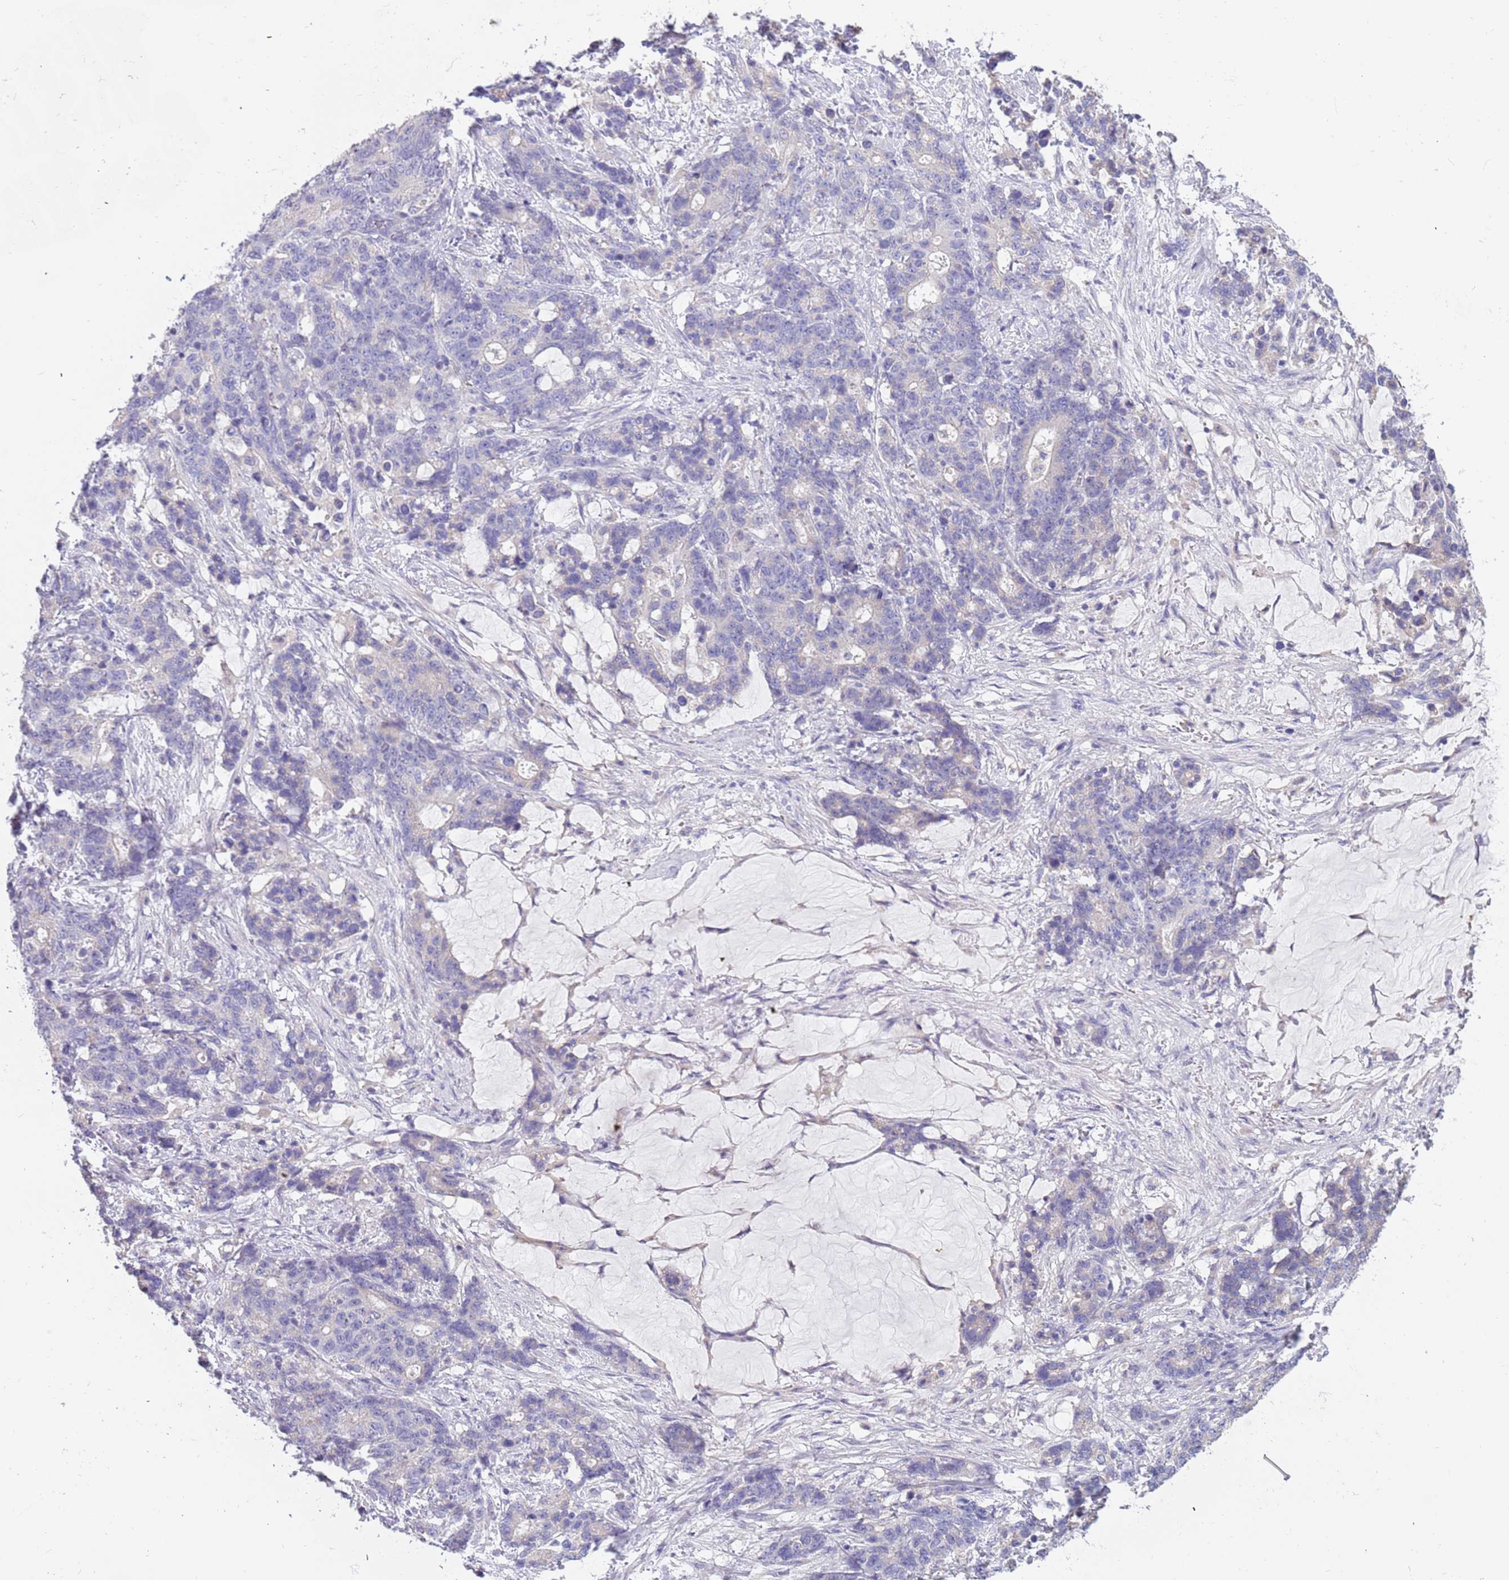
{"staining": {"intensity": "negative", "quantity": "none", "location": "none"}, "tissue": "stomach cancer", "cell_type": "Tumor cells", "image_type": "cancer", "snomed": [{"axis": "morphology", "description": "Normal tissue, NOS"}, {"axis": "morphology", "description": "Adenocarcinoma, NOS"}, {"axis": "topography", "description": "Stomach"}], "caption": "This is an immunohistochemistry photomicrograph of human stomach cancer (adenocarcinoma). There is no expression in tumor cells.", "gene": "RHCG", "patient": {"sex": "female", "age": 64}}